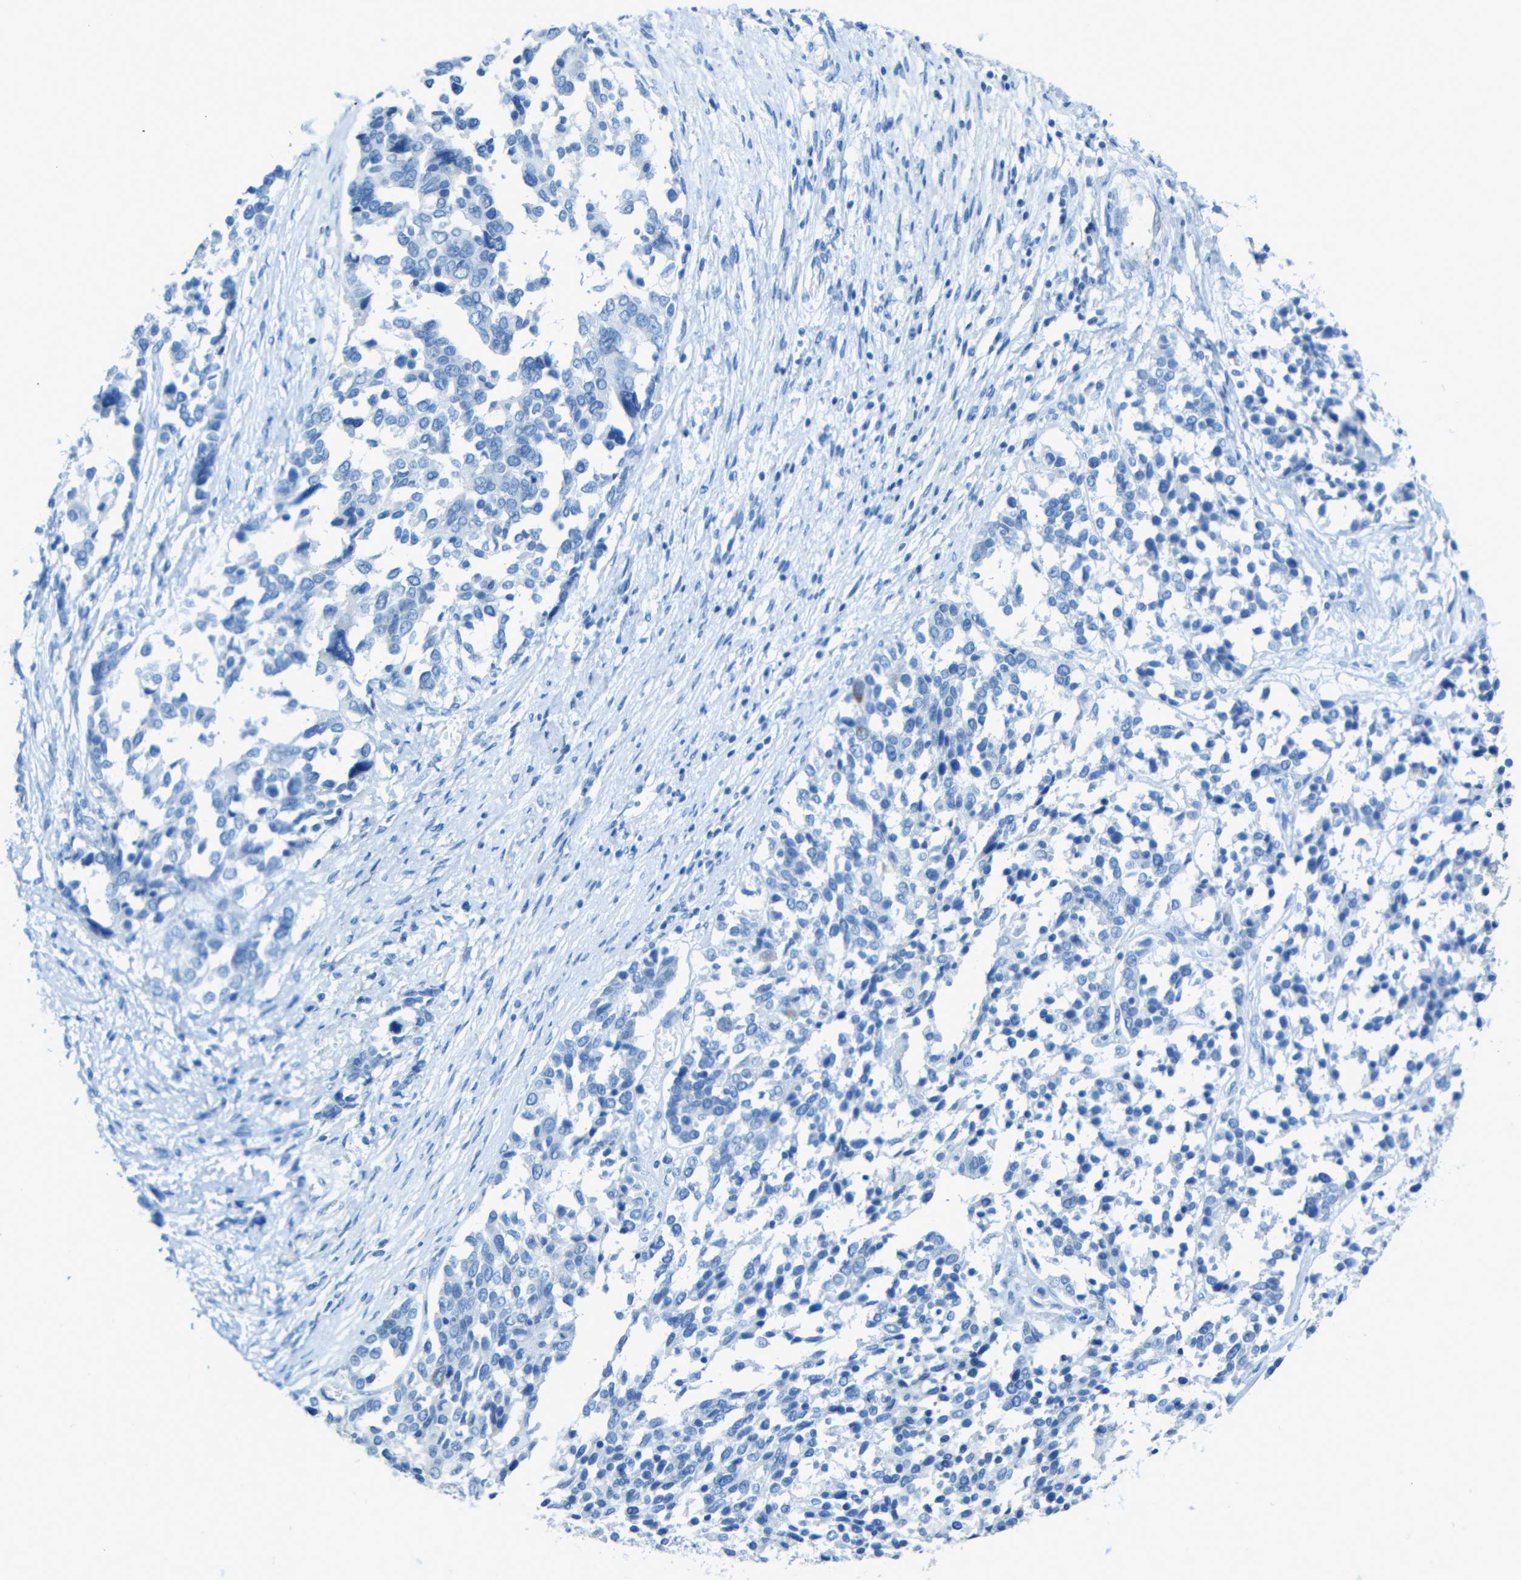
{"staining": {"intensity": "negative", "quantity": "none", "location": "none"}, "tissue": "ovarian cancer", "cell_type": "Tumor cells", "image_type": "cancer", "snomed": [{"axis": "morphology", "description": "Cystadenocarcinoma, serous, NOS"}, {"axis": "topography", "description": "Ovary"}], "caption": "Photomicrograph shows no significant protein staining in tumor cells of ovarian cancer (serous cystadenocarcinoma). (Brightfield microscopy of DAB (3,3'-diaminobenzidine) immunohistochemistry at high magnification).", "gene": "TUBB4B", "patient": {"sex": "female", "age": 44}}